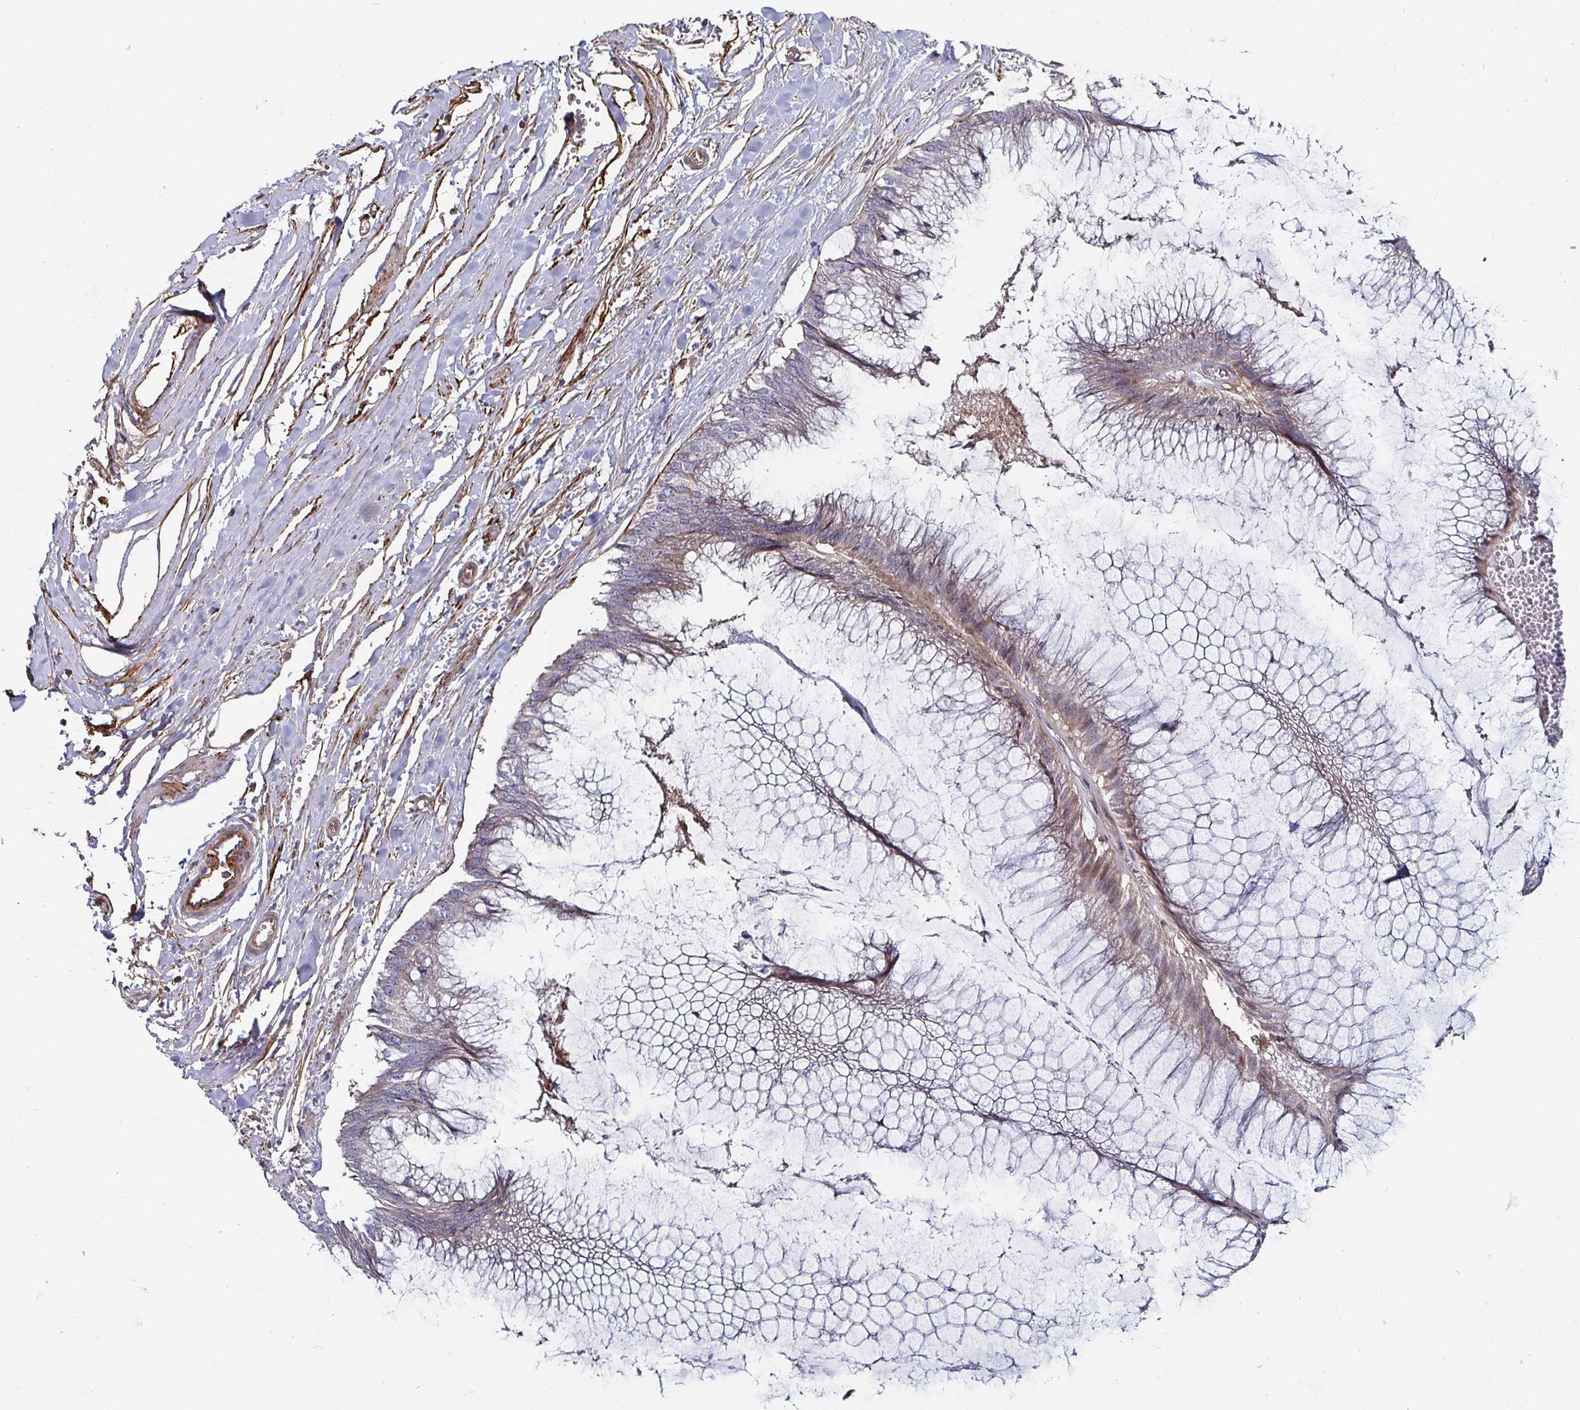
{"staining": {"intensity": "weak", "quantity": "<25%", "location": "cytoplasmic/membranous"}, "tissue": "ovarian cancer", "cell_type": "Tumor cells", "image_type": "cancer", "snomed": [{"axis": "morphology", "description": "Cystadenocarcinoma, mucinous, NOS"}, {"axis": "topography", "description": "Ovary"}], "caption": "Immunohistochemistry (IHC) micrograph of neoplastic tissue: ovarian cancer (mucinous cystadenocarcinoma) stained with DAB shows no significant protein staining in tumor cells.", "gene": "GJA4", "patient": {"sex": "female", "age": 44}}